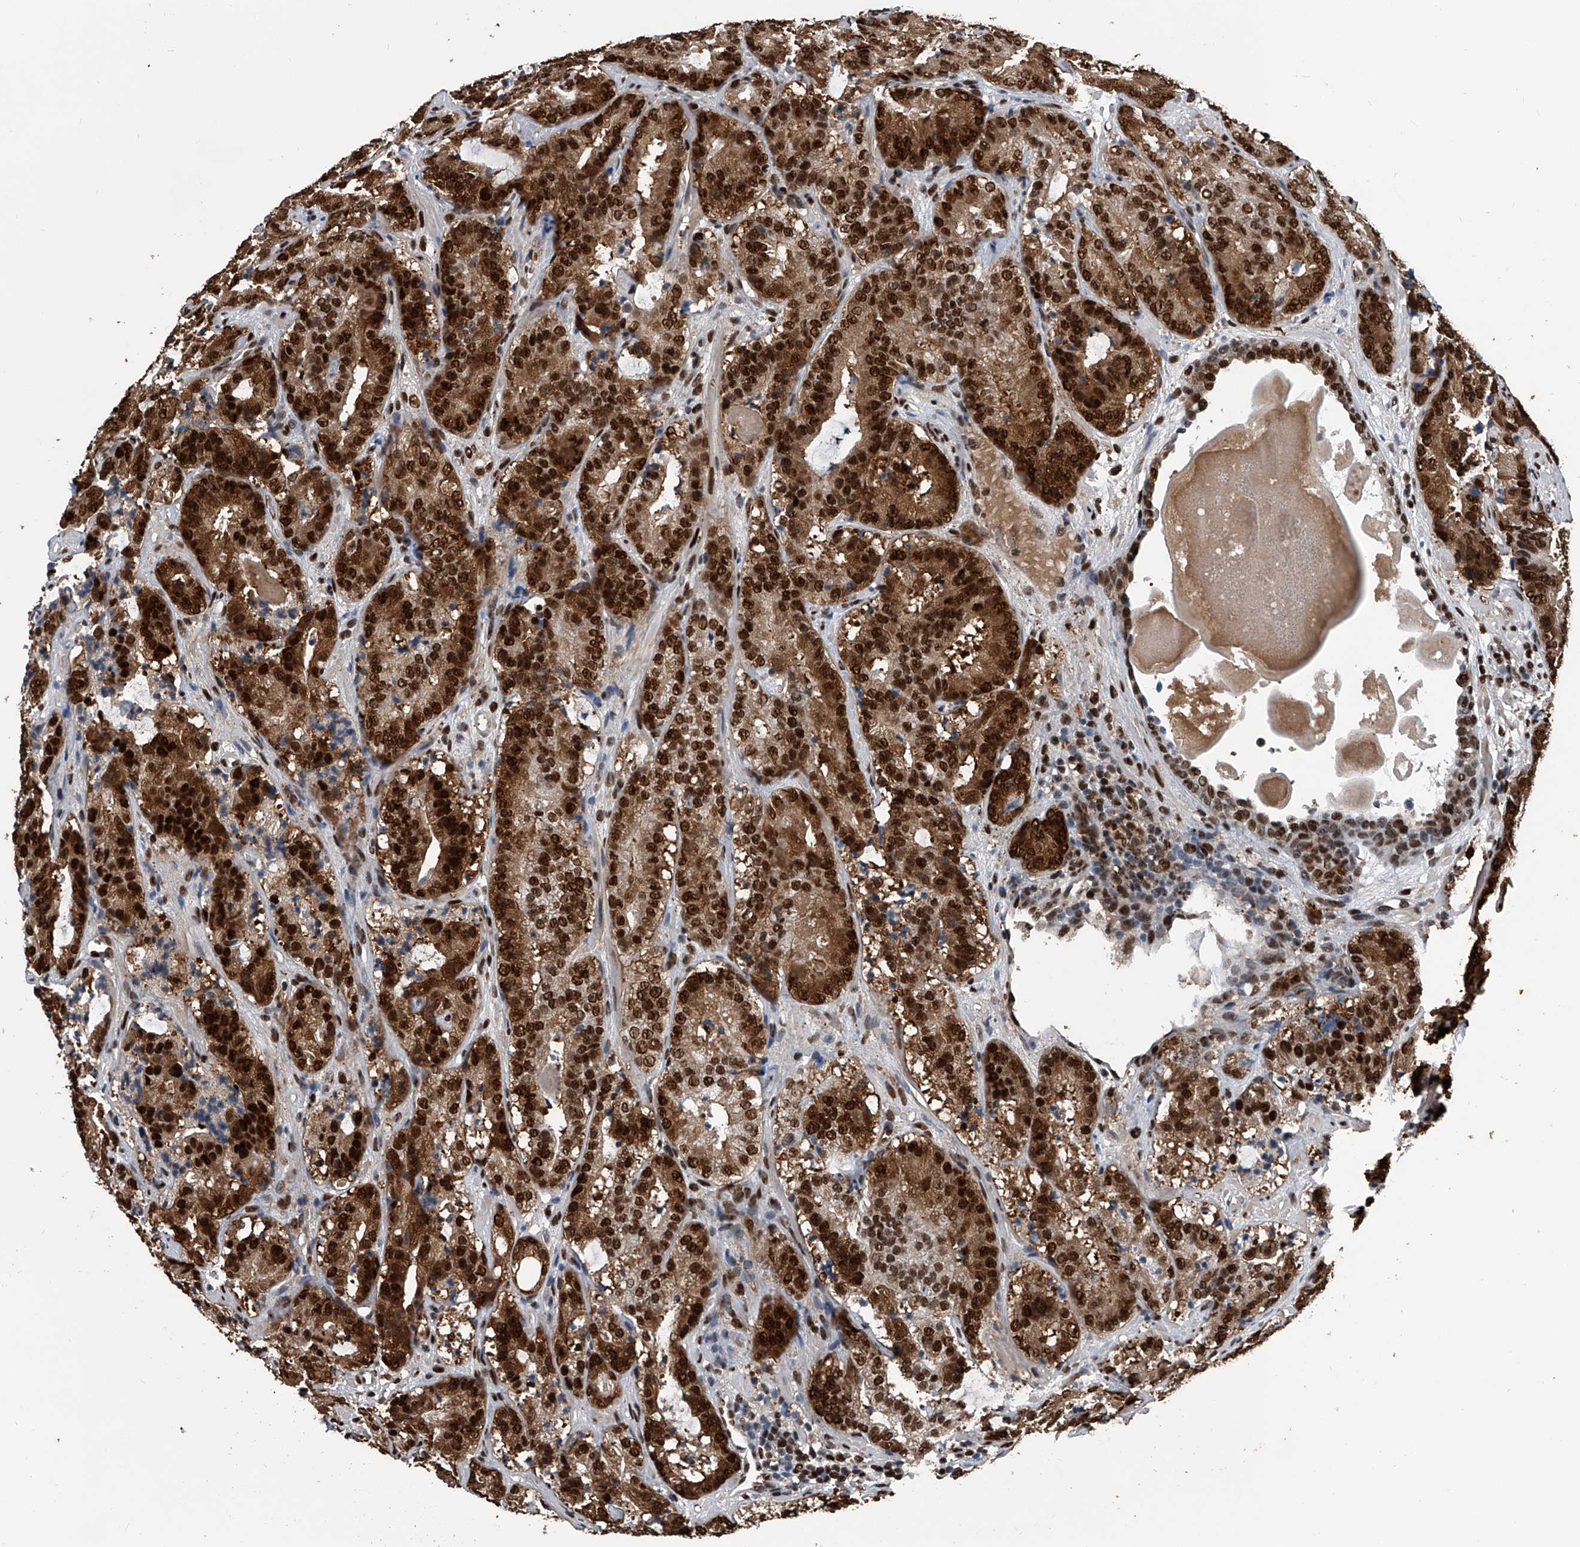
{"staining": {"intensity": "strong", "quantity": ">75%", "location": "cytoplasmic/membranous,nuclear"}, "tissue": "prostate cancer", "cell_type": "Tumor cells", "image_type": "cancer", "snomed": [{"axis": "morphology", "description": "Adenocarcinoma, High grade"}, {"axis": "topography", "description": "Prostate"}], "caption": "Adenocarcinoma (high-grade) (prostate) stained with DAB IHC displays high levels of strong cytoplasmic/membranous and nuclear positivity in approximately >75% of tumor cells. (DAB IHC, brown staining for protein, blue staining for nuclei).", "gene": "FKBP5", "patient": {"sex": "male", "age": 57}}